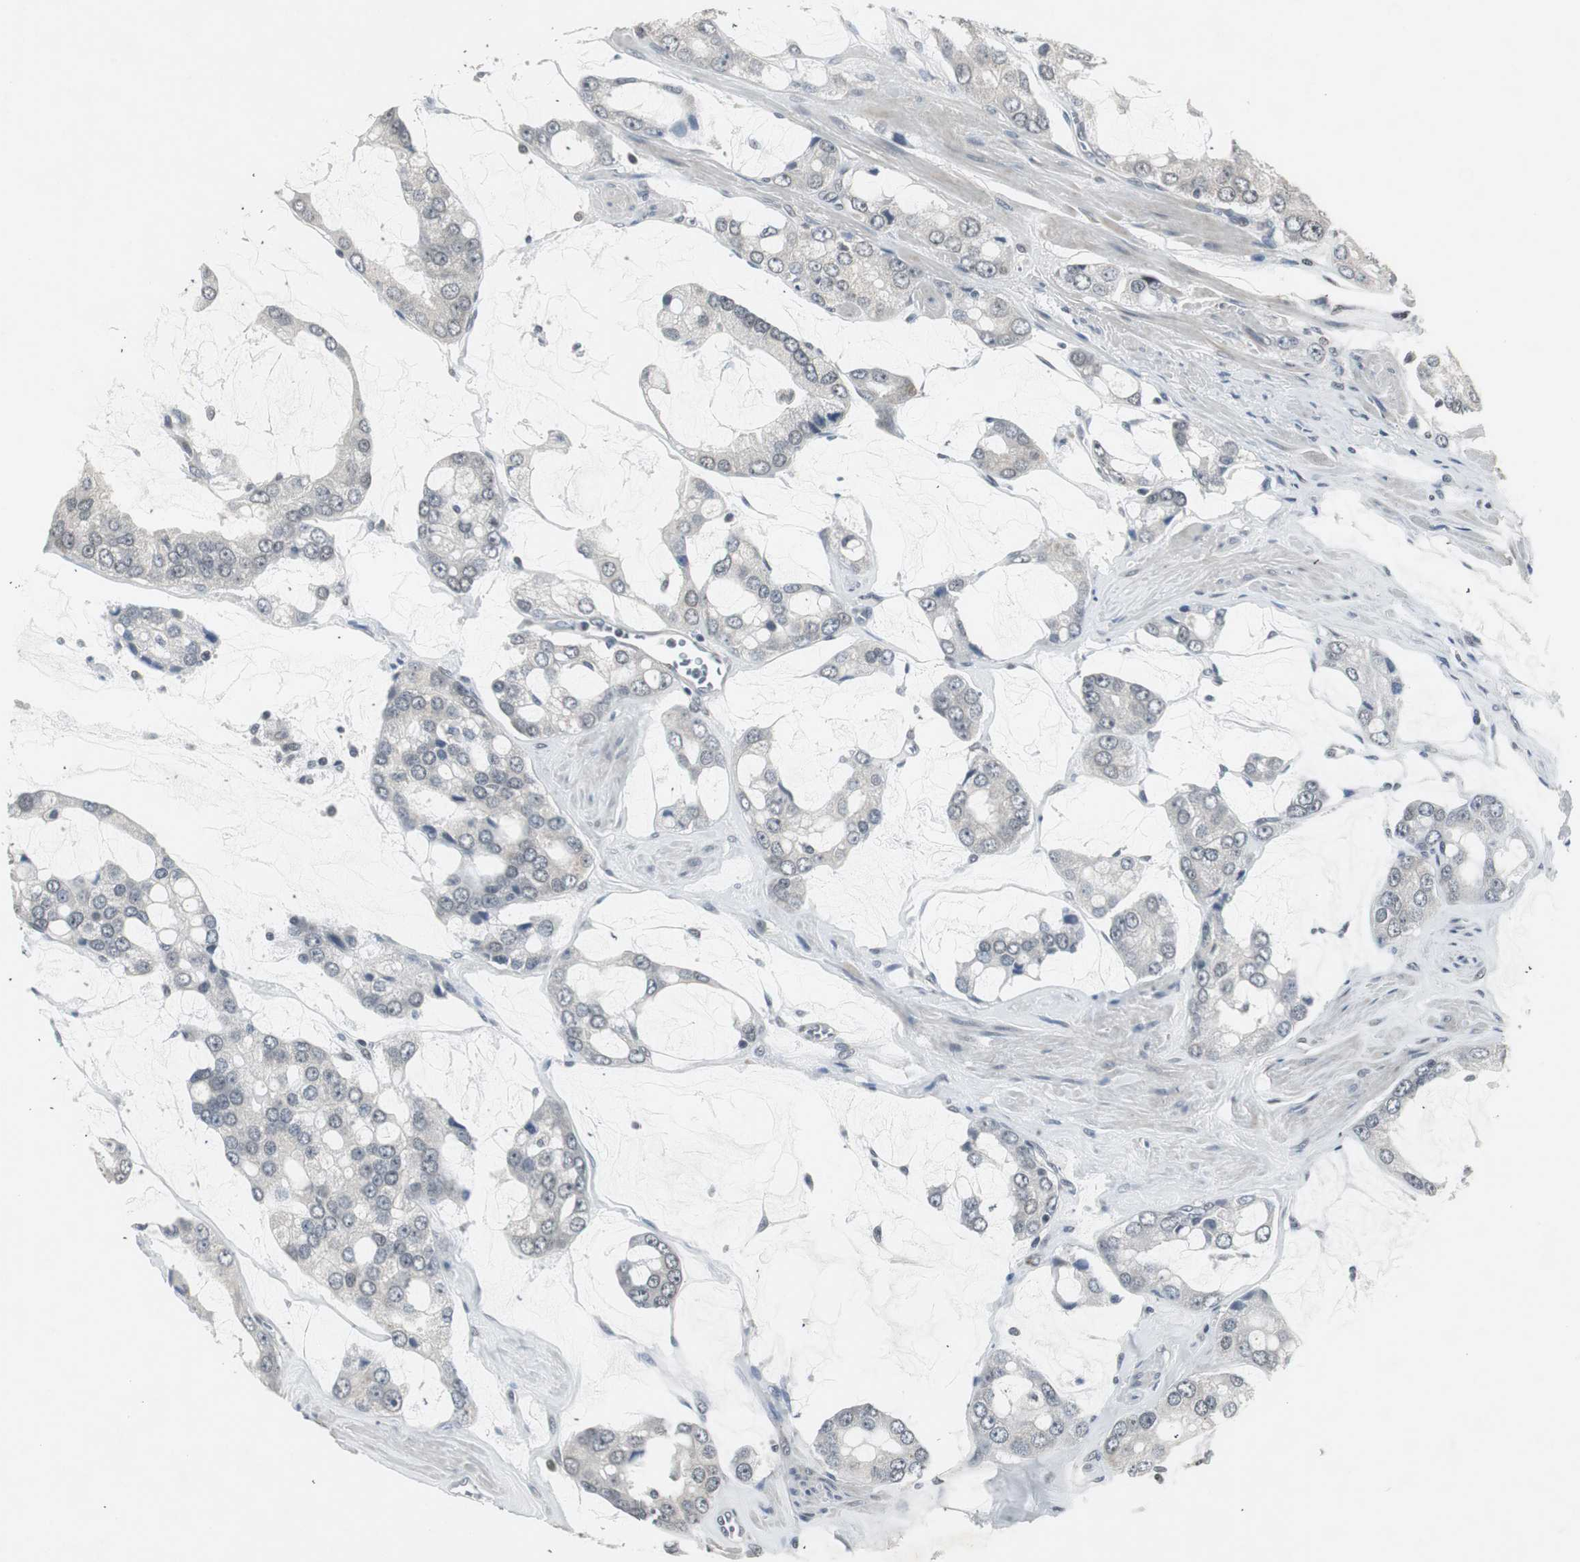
{"staining": {"intensity": "negative", "quantity": "none", "location": "none"}, "tissue": "prostate cancer", "cell_type": "Tumor cells", "image_type": "cancer", "snomed": [{"axis": "morphology", "description": "Adenocarcinoma, High grade"}, {"axis": "topography", "description": "Prostate"}], "caption": "Prostate adenocarcinoma (high-grade) was stained to show a protein in brown. There is no significant expression in tumor cells. Nuclei are stained in blue.", "gene": "MPG", "patient": {"sex": "male", "age": 67}}